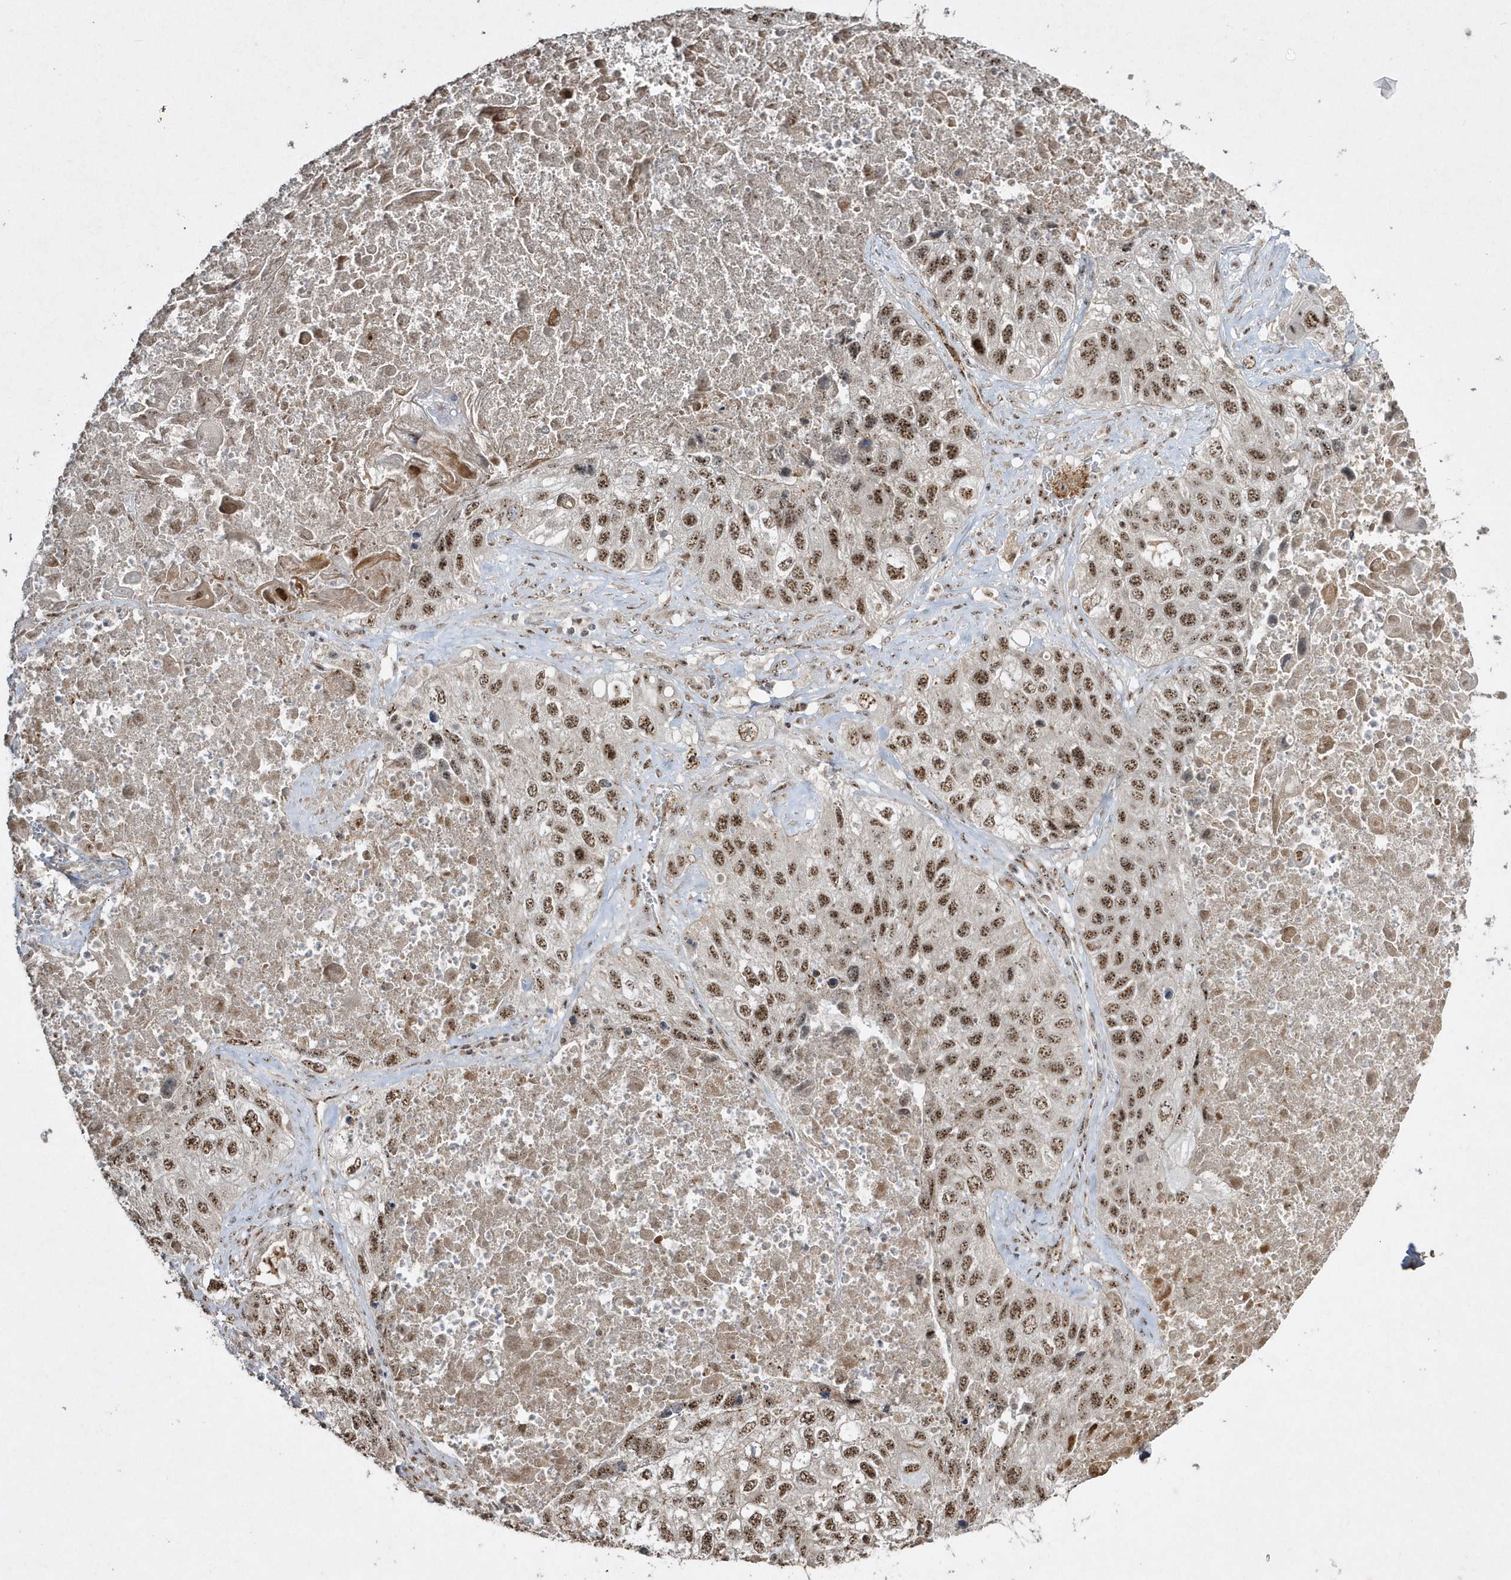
{"staining": {"intensity": "strong", "quantity": ">75%", "location": "nuclear"}, "tissue": "lung cancer", "cell_type": "Tumor cells", "image_type": "cancer", "snomed": [{"axis": "morphology", "description": "Squamous cell carcinoma, NOS"}, {"axis": "topography", "description": "Lung"}], "caption": "A photomicrograph of squamous cell carcinoma (lung) stained for a protein displays strong nuclear brown staining in tumor cells.", "gene": "POLR3B", "patient": {"sex": "male", "age": 61}}